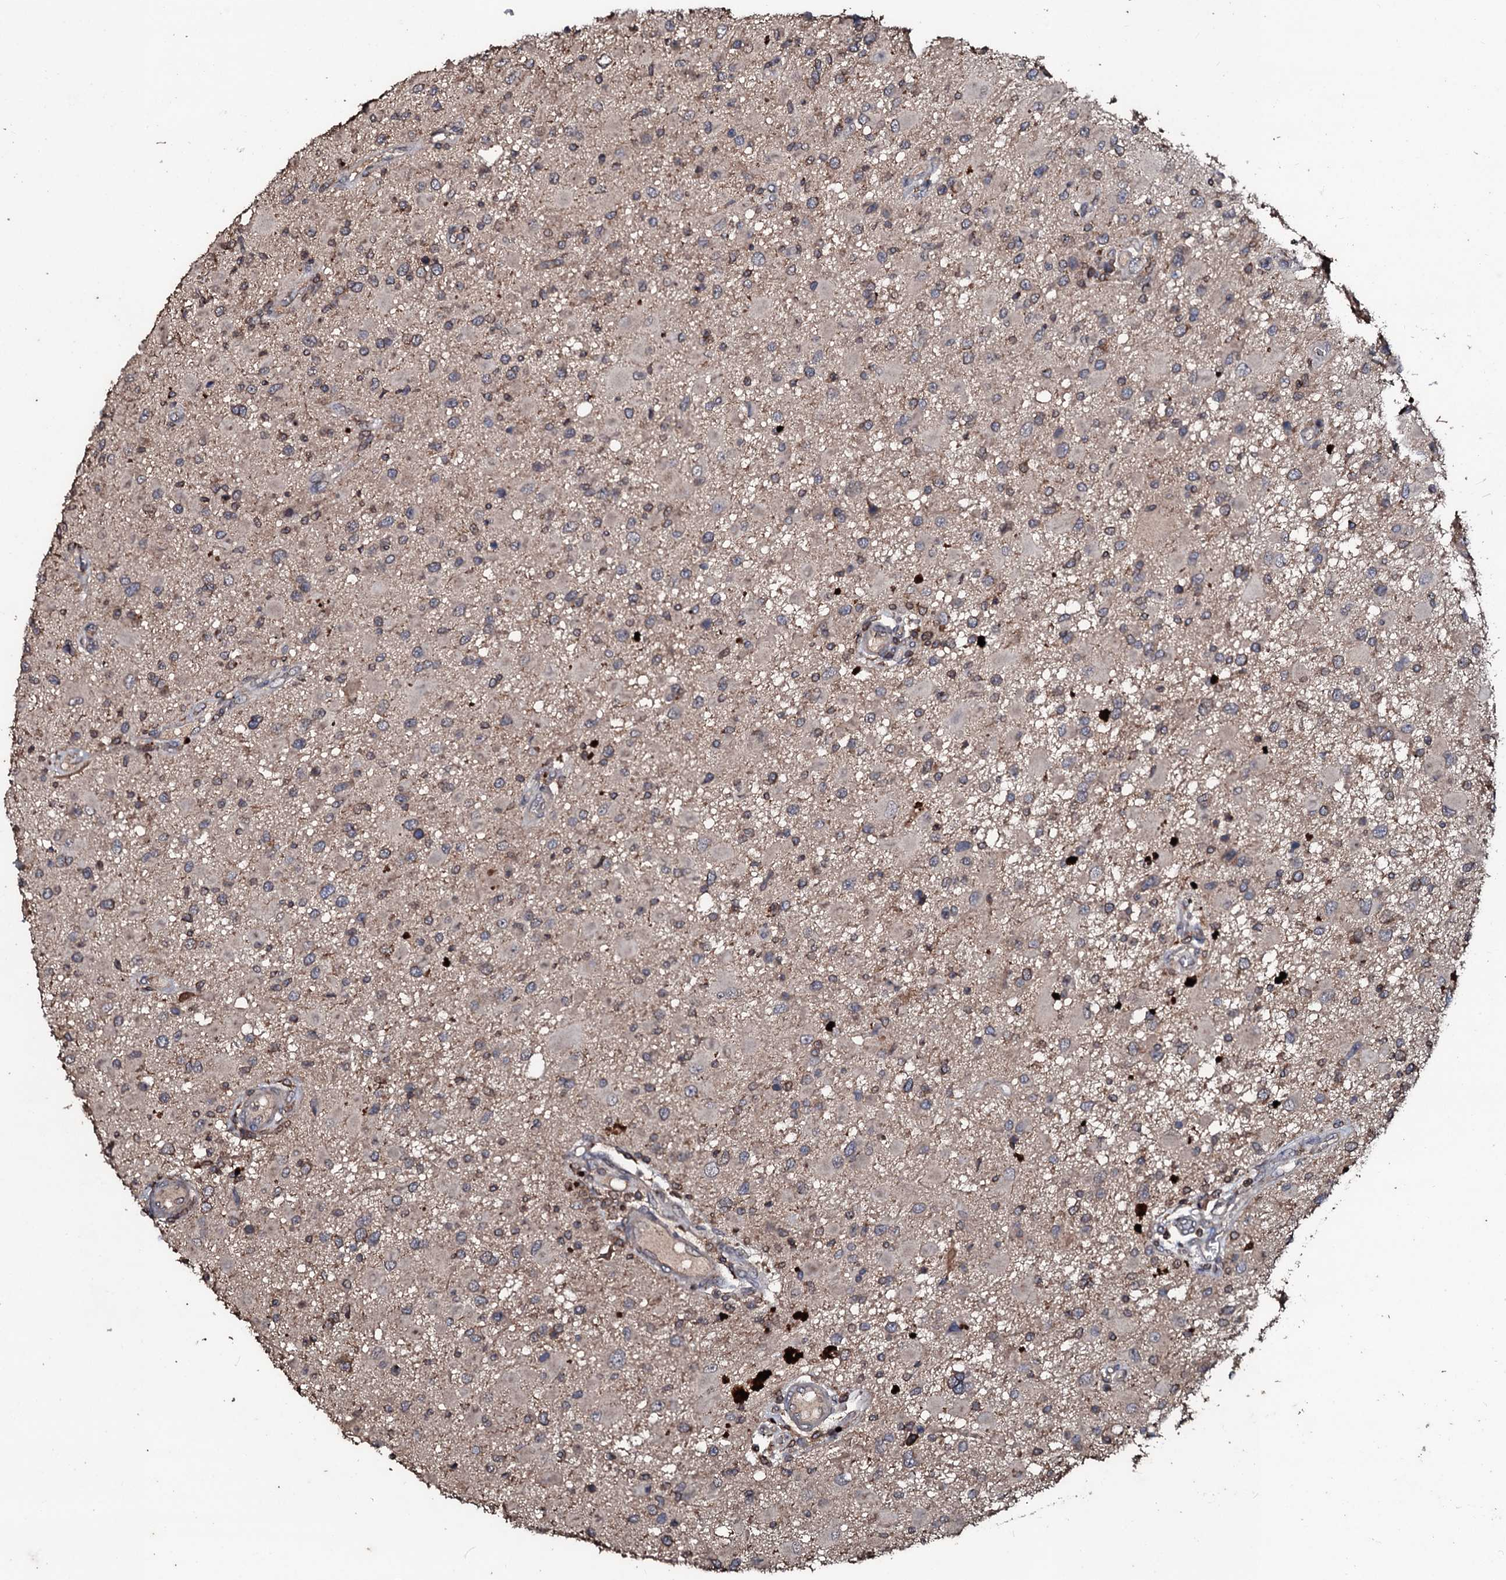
{"staining": {"intensity": "weak", "quantity": "25%-75%", "location": "cytoplasmic/membranous"}, "tissue": "glioma", "cell_type": "Tumor cells", "image_type": "cancer", "snomed": [{"axis": "morphology", "description": "Glioma, malignant, High grade"}, {"axis": "topography", "description": "Brain"}], "caption": "Tumor cells reveal weak cytoplasmic/membranous expression in about 25%-75% of cells in glioma.", "gene": "SDHAF2", "patient": {"sex": "male", "age": 53}}